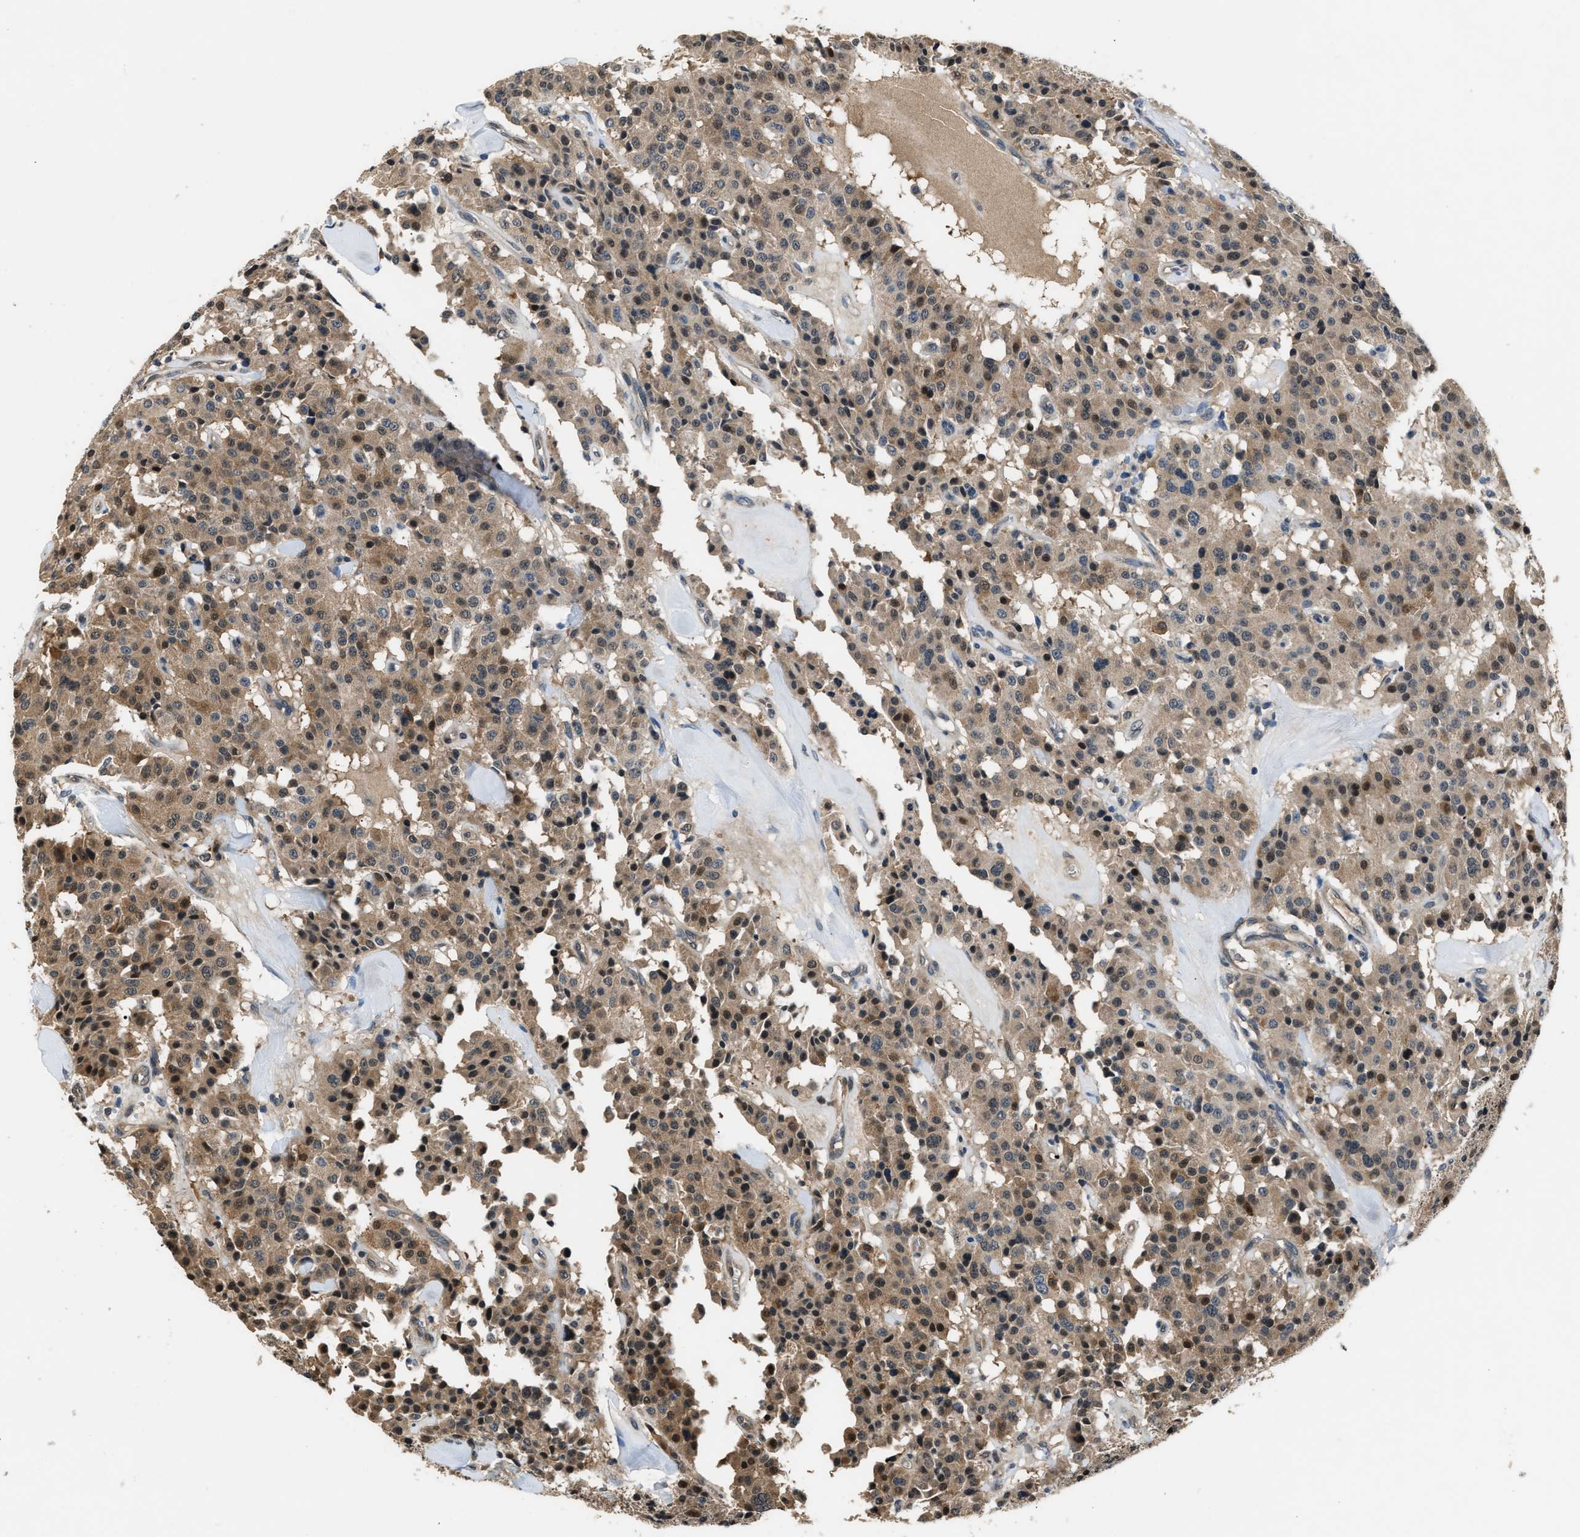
{"staining": {"intensity": "moderate", "quantity": "25%-75%", "location": "cytoplasmic/membranous,nuclear"}, "tissue": "carcinoid", "cell_type": "Tumor cells", "image_type": "cancer", "snomed": [{"axis": "morphology", "description": "Carcinoid, malignant, NOS"}, {"axis": "topography", "description": "Lung"}], "caption": "A photomicrograph showing moderate cytoplasmic/membranous and nuclear expression in approximately 25%-75% of tumor cells in carcinoid, as visualized by brown immunohistochemical staining.", "gene": "TP53I3", "patient": {"sex": "male", "age": 30}}